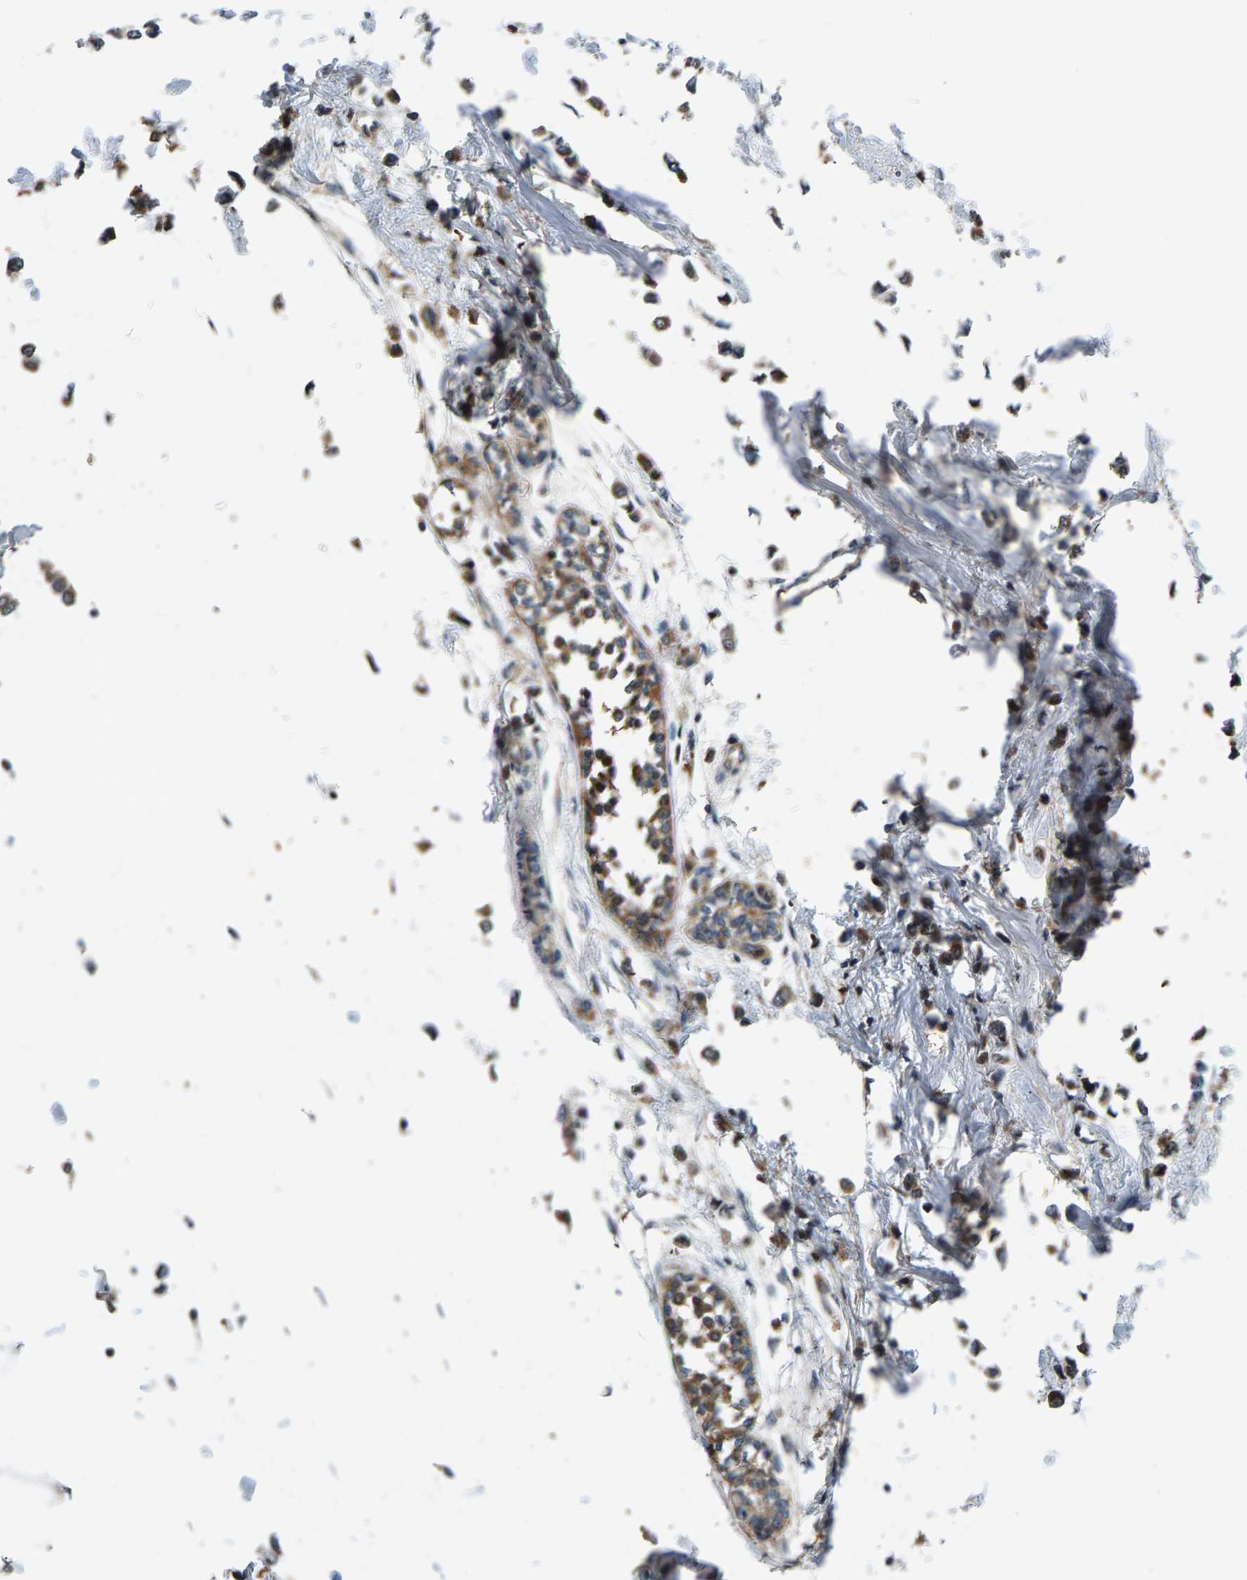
{"staining": {"intensity": "moderate", "quantity": ">75%", "location": "cytoplasmic/membranous"}, "tissue": "breast cancer", "cell_type": "Tumor cells", "image_type": "cancer", "snomed": [{"axis": "morphology", "description": "Lobular carcinoma"}, {"axis": "topography", "description": "Breast"}], "caption": "The micrograph shows immunohistochemical staining of breast cancer. There is moderate cytoplasmic/membranous staining is present in approximately >75% of tumor cells.", "gene": "FAM78A", "patient": {"sex": "female", "age": 51}}